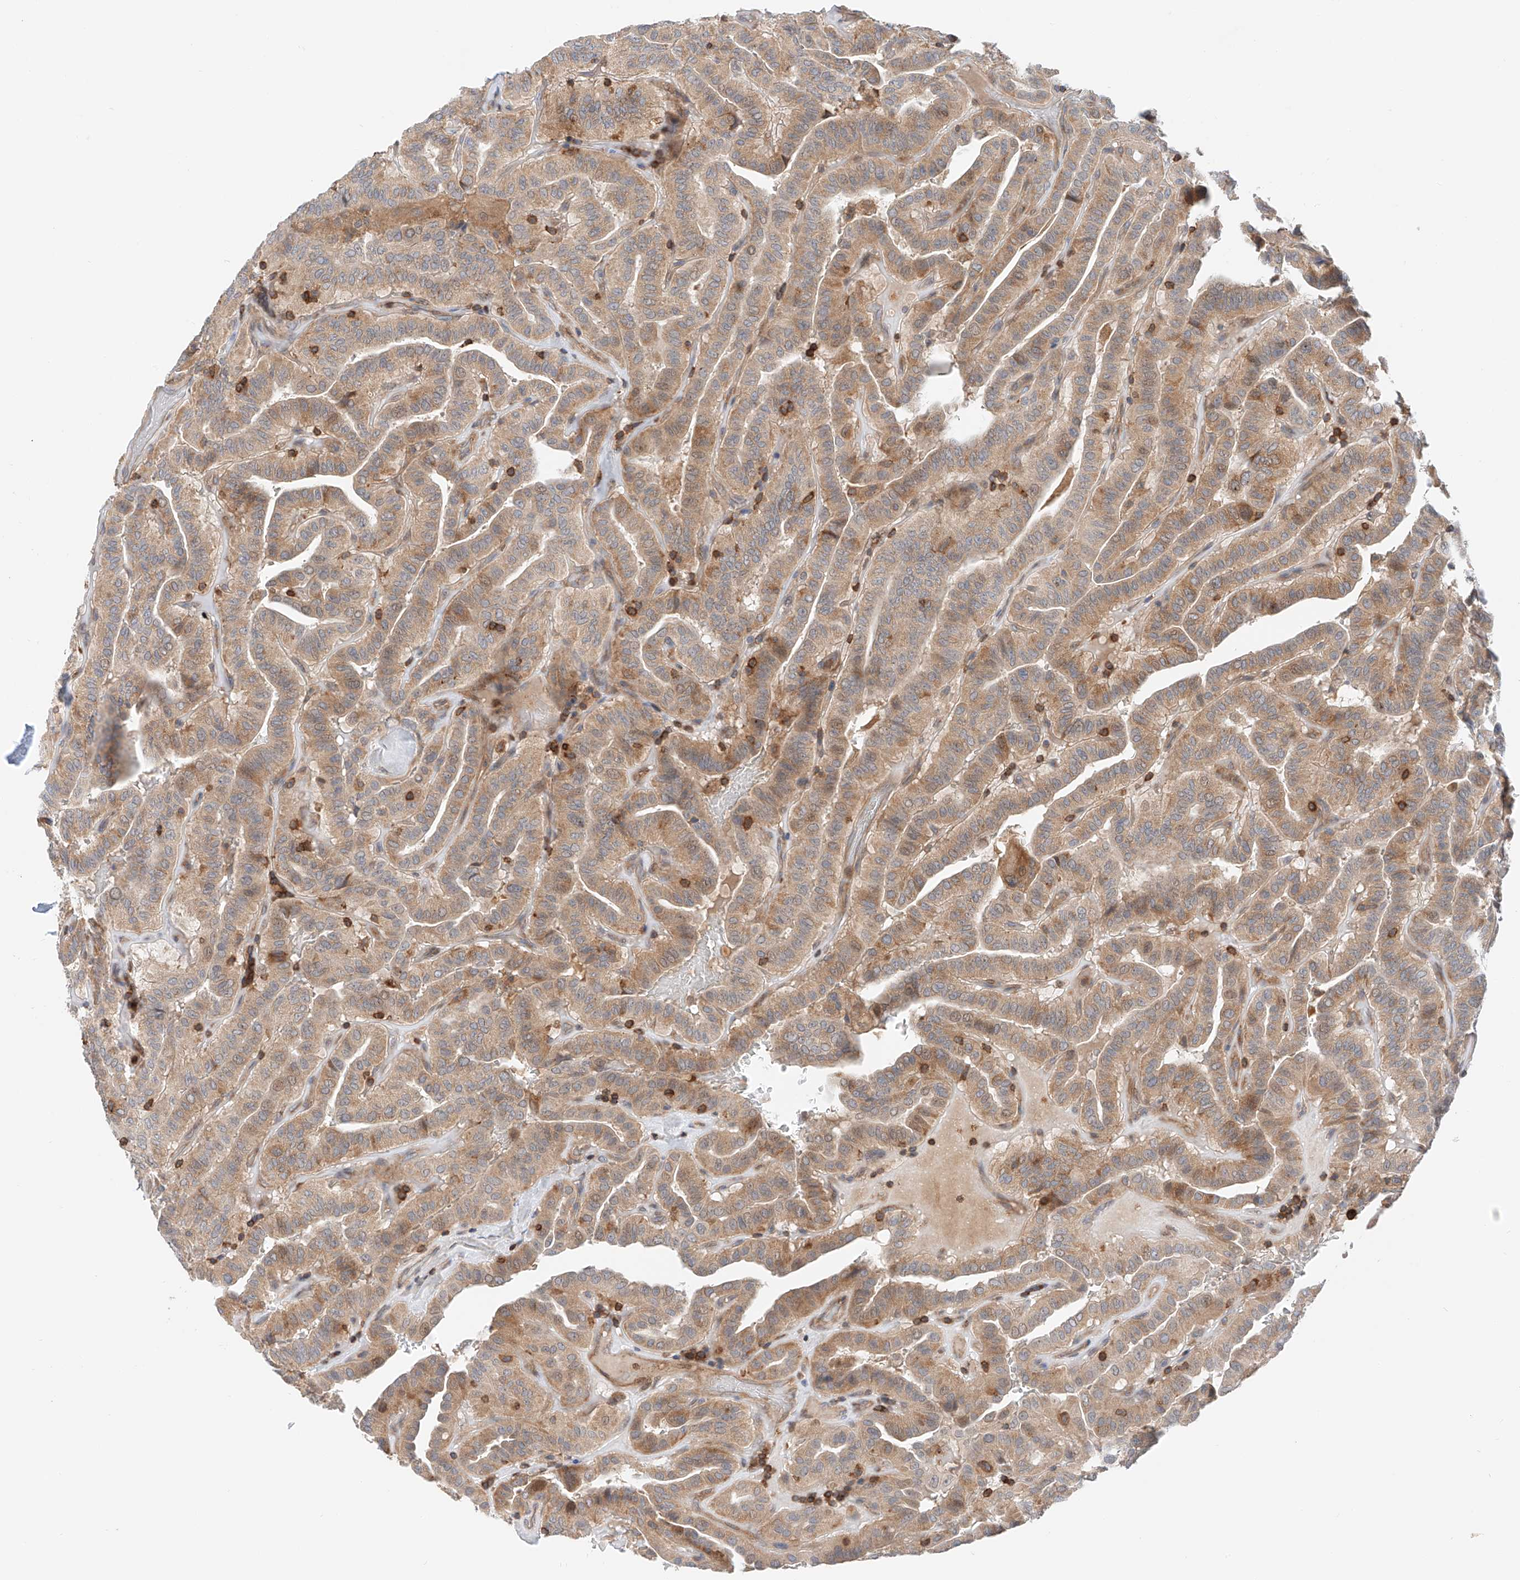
{"staining": {"intensity": "moderate", "quantity": ">75%", "location": "cytoplasmic/membranous"}, "tissue": "thyroid cancer", "cell_type": "Tumor cells", "image_type": "cancer", "snomed": [{"axis": "morphology", "description": "Papillary adenocarcinoma, NOS"}, {"axis": "topography", "description": "Thyroid gland"}], "caption": "Immunohistochemical staining of human thyroid cancer displays medium levels of moderate cytoplasmic/membranous protein positivity in approximately >75% of tumor cells.", "gene": "MFN2", "patient": {"sex": "male", "age": 77}}